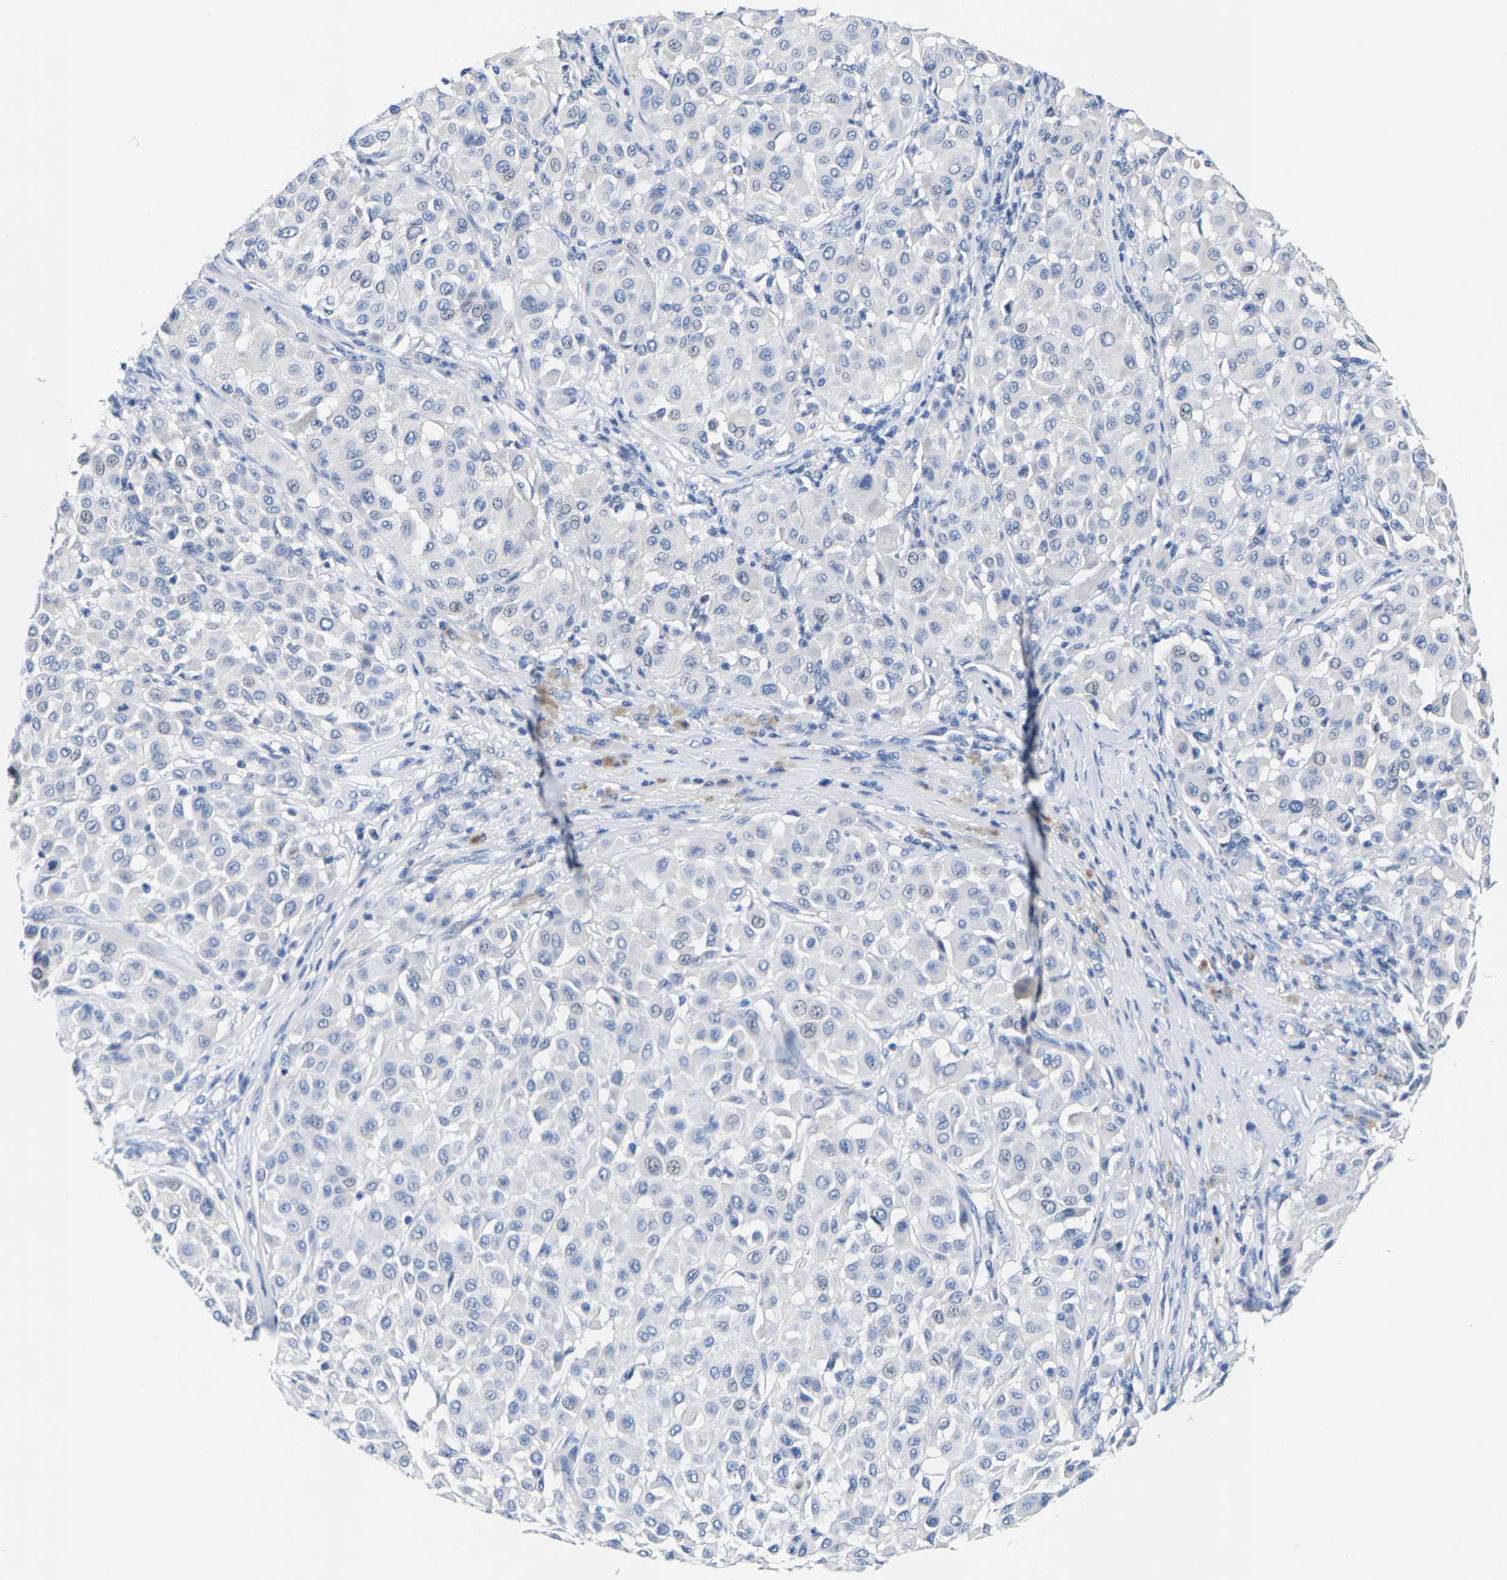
{"staining": {"intensity": "negative", "quantity": "none", "location": "none"}, "tissue": "melanoma", "cell_type": "Tumor cells", "image_type": "cancer", "snomed": [{"axis": "morphology", "description": "Malignant melanoma, Metastatic site"}, {"axis": "topography", "description": "Soft tissue"}], "caption": "Immunohistochemistry (IHC) micrograph of neoplastic tissue: human melanoma stained with DAB exhibits no significant protein expression in tumor cells. (DAB immunohistochemistry (IHC), high magnification).", "gene": "KLHL1", "patient": {"sex": "male", "age": 41}}